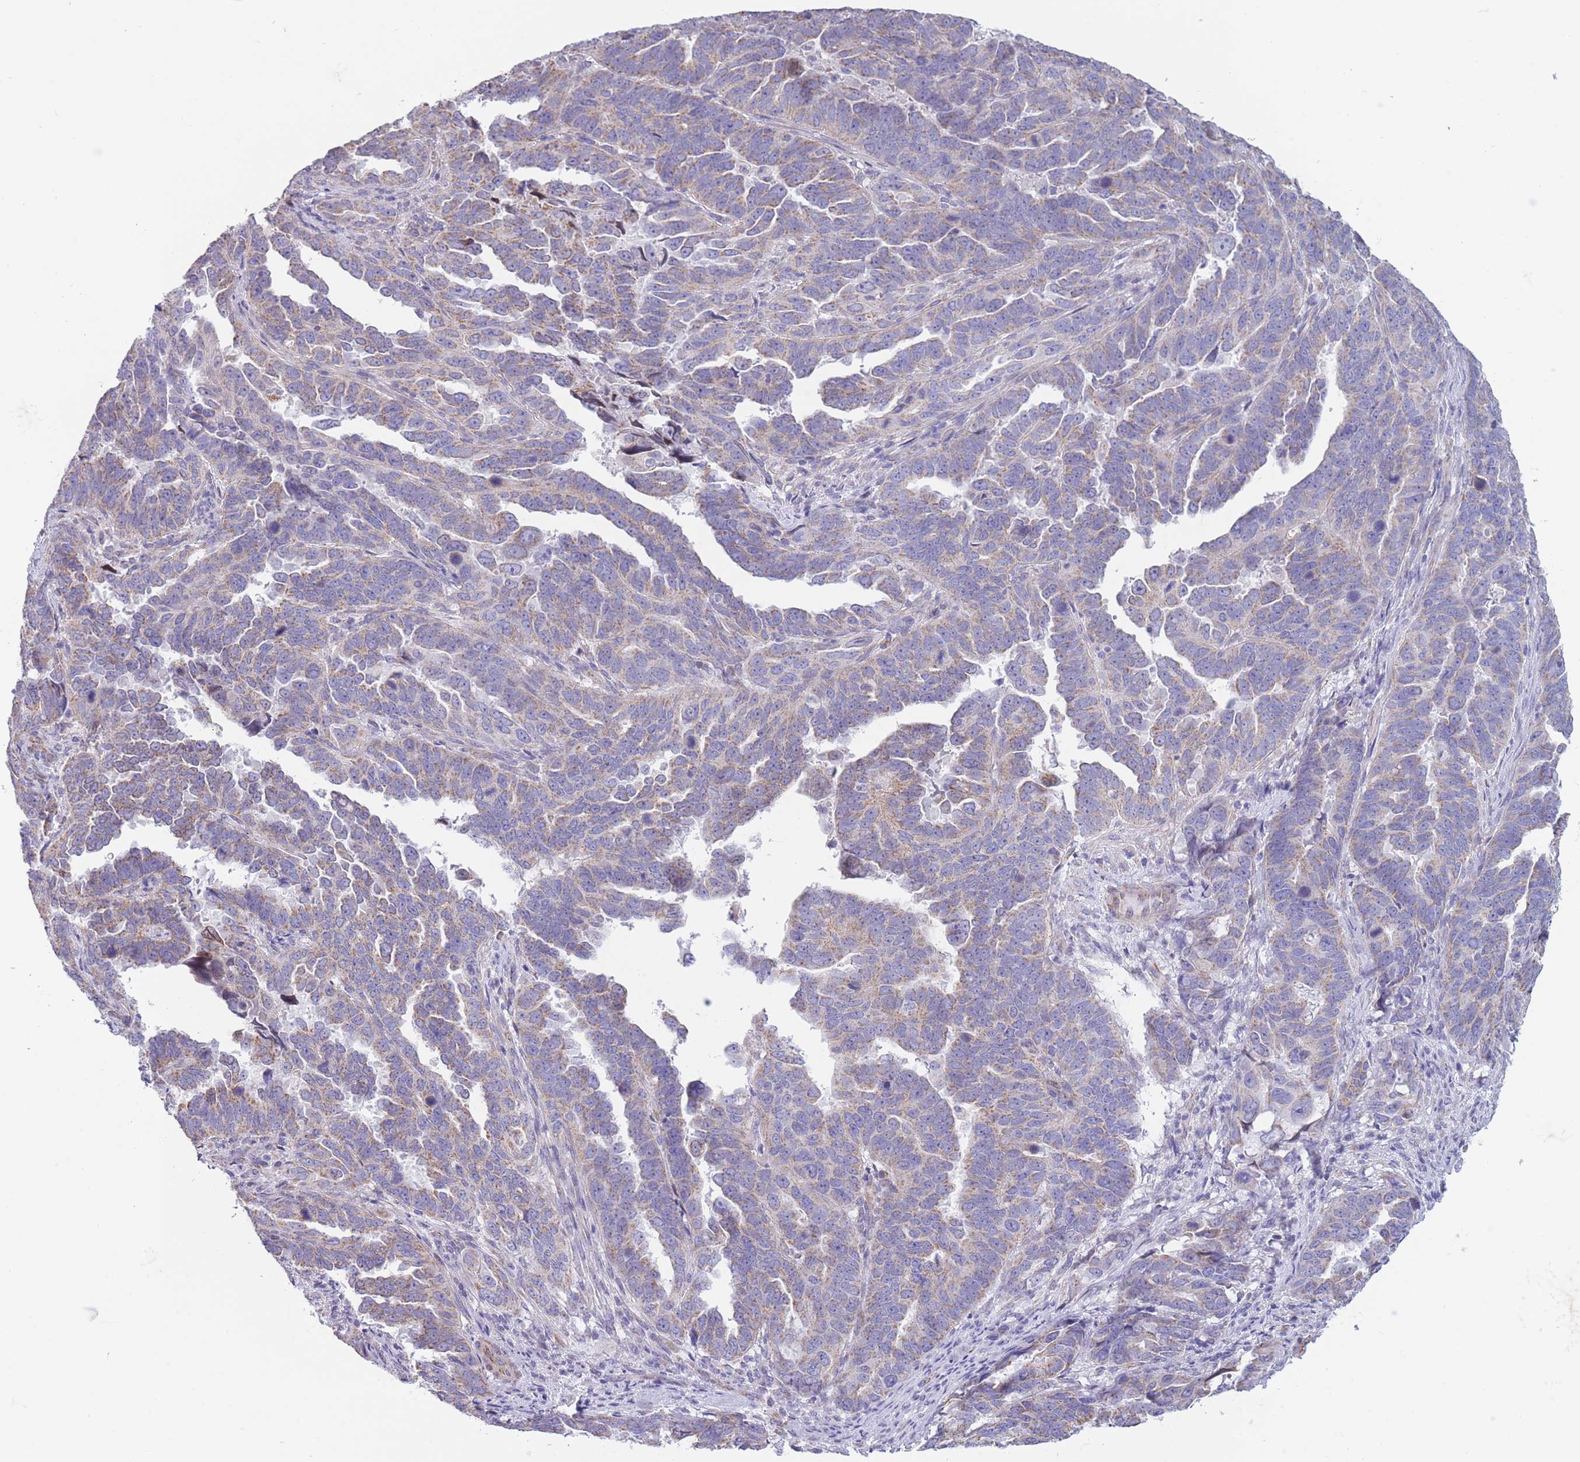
{"staining": {"intensity": "weak", "quantity": "<25%", "location": "cytoplasmic/membranous"}, "tissue": "endometrial cancer", "cell_type": "Tumor cells", "image_type": "cancer", "snomed": [{"axis": "morphology", "description": "Adenocarcinoma, NOS"}, {"axis": "topography", "description": "Endometrium"}], "caption": "This micrograph is of endometrial cancer stained with immunohistochemistry (IHC) to label a protein in brown with the nuclei are counter-stained blue. There is no staining in tumor cells.", "gene": "PDHA1", "patient": {"sex": "female", "age": 65}}